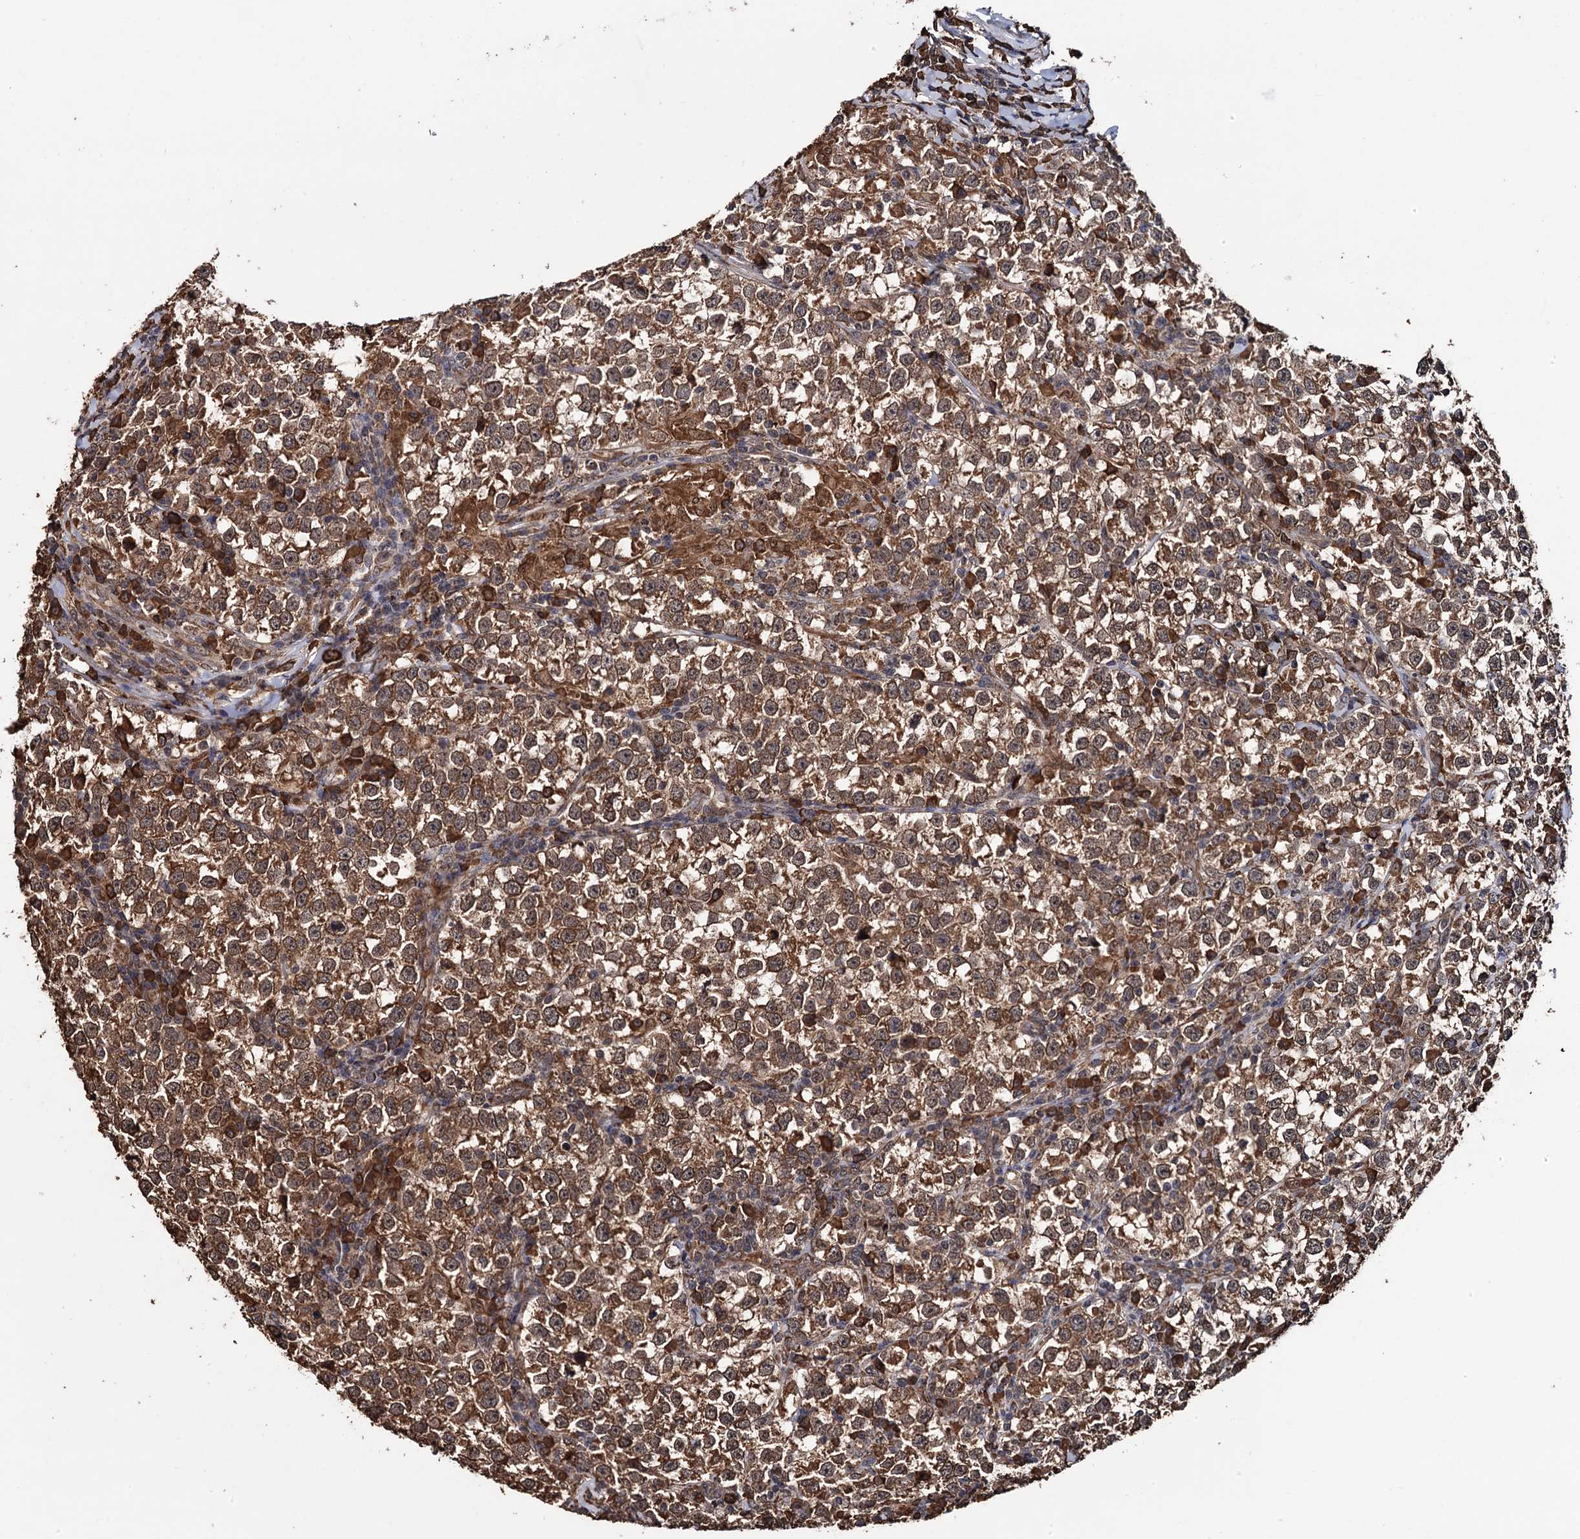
{"staining": {"intensity": "moderate", "quantity": ">75%", "location": "cytoplasmic/membranous"}, "tissue": "testis cancer", "cell_type": "Tumor cells", "image_type": "cancer", "snomed": [{"axis": "morphology", "description": "Normal tissue, NOS"}, {"axis": "morphology", "description": "Seminoma, NOS"}, {"axis": "topography", "description": "Testis"}], "caption": "Protein analysis of testis cancer (seminoma) tissue reveals moderate cytoplasmic/membranous staining in approximately >75% of tumor cells.", "gene": "TBC1D12", "patient": {"sex": "male", "age": 43}}